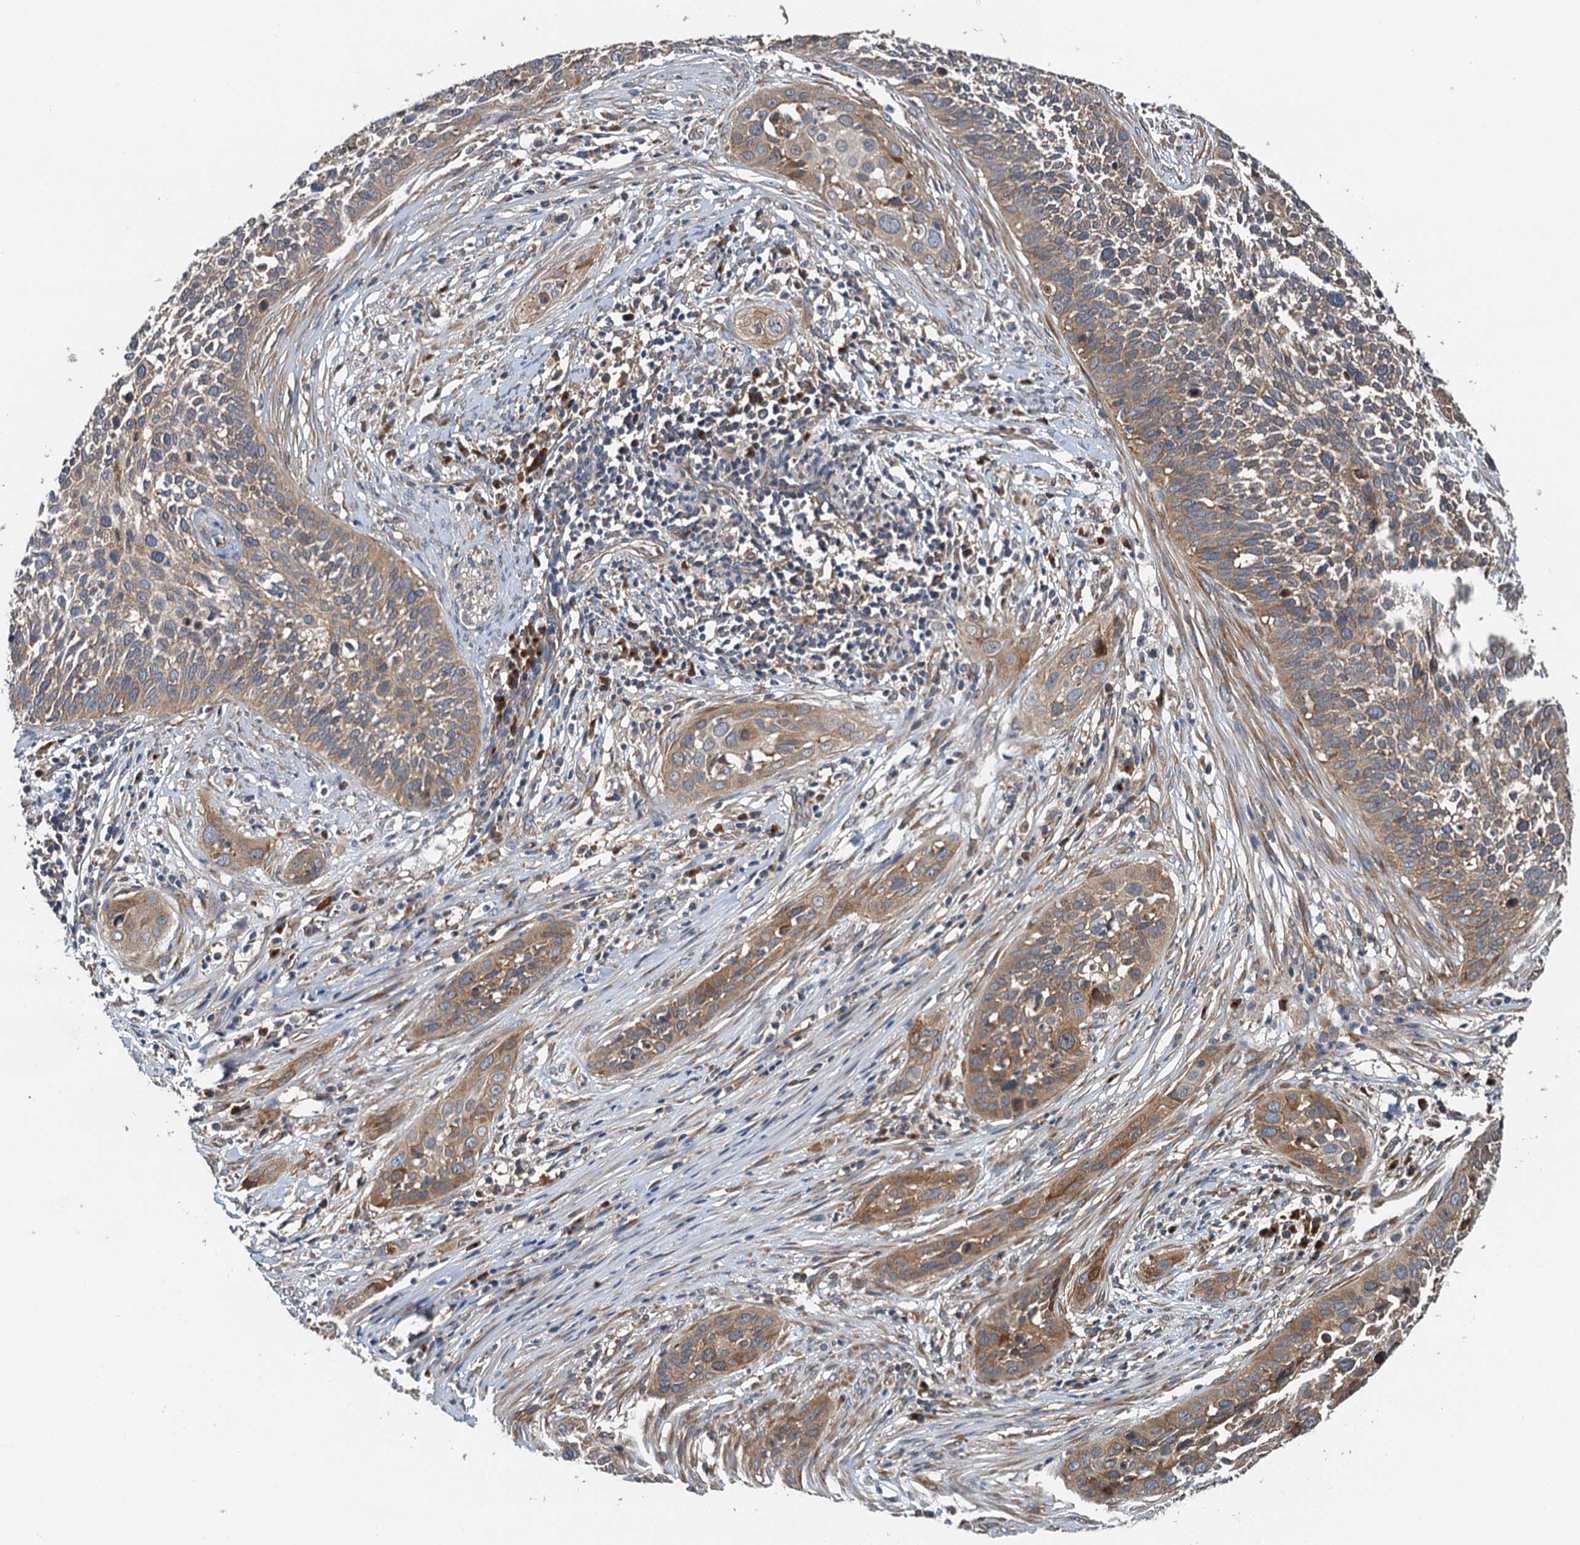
{"staining": {"intensity": "moderate", "quantity": "25%-75%", "location": "cytoplasmic/membranous"}, "tissue": "cervical cancer", "cell_type": "Tumor cells", "image_type": "cancer", "snomed": [{"axis": "morphology", "description": "Squamous cell carcinoma, NOS"}, {"axis": "topography", "description": "Cervix"}], "caption": "This histopathology image demonstrates IHC staining of cervical cancer (squamous cell carcinoma), with medium moderate cytoplasmic/membranous positivity in approximately 25%-75% of tumor cells.", "gene": "COG3", "patient": {"sex": "female", "age": 34}}